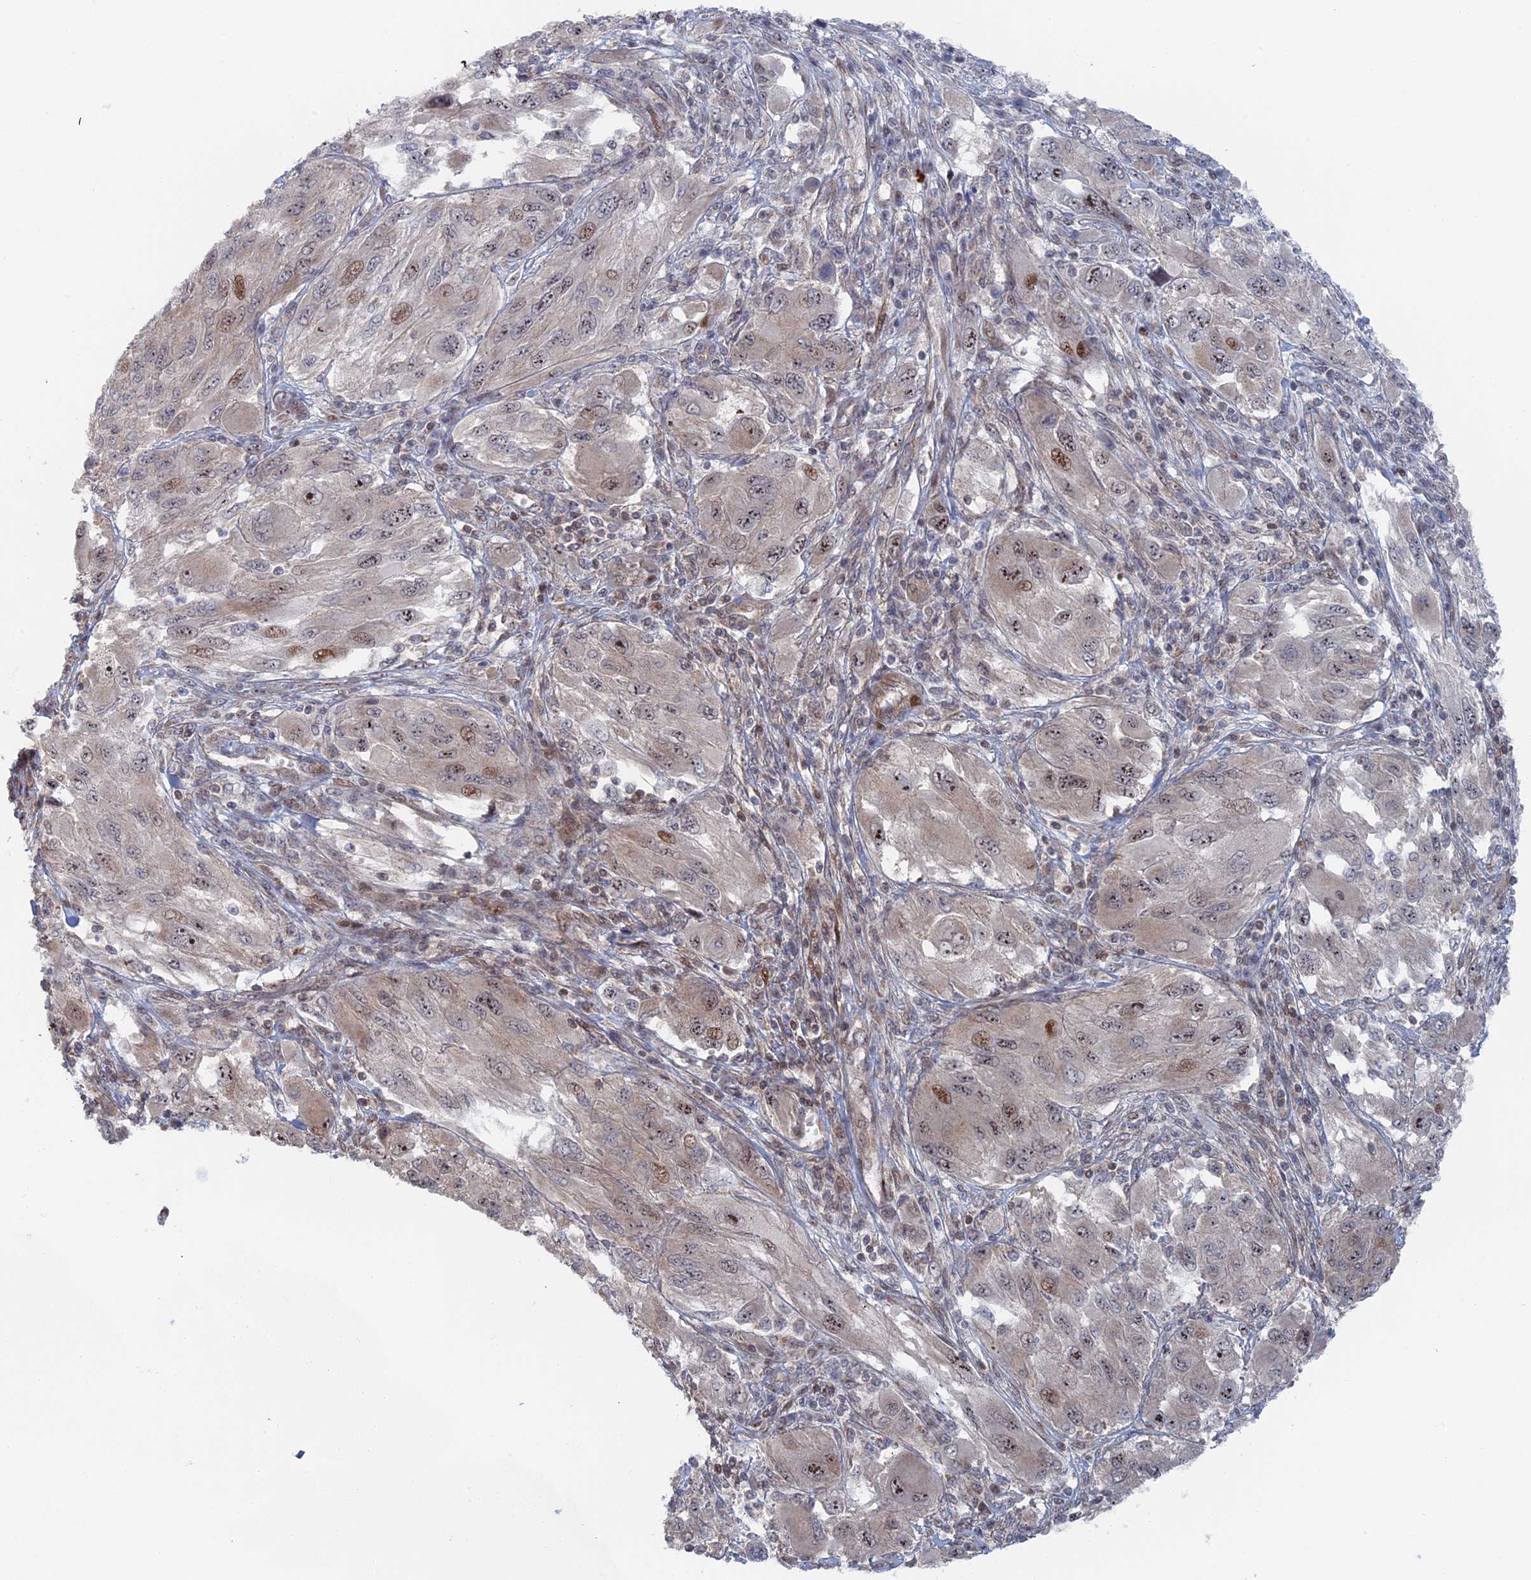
{"staining": {"intensity": "moderate", "quantity": "<25%", "location": "nuclear"}, "tissue": "melanoma", "cell_type": "Tumor cells", "image_type": "cancer", "snomed": [{"axis": "morphology", "description": "Malignant melanoma, NOS"}, {"axis": "topography", "description": "Skin"}], "caption": "Protein staining of malignant melanoma tissue reveals moderate nuclear staining in about <25% of tumor cells.", "gene": "IL7", "patient": {"sex": "female", "age": 91}}